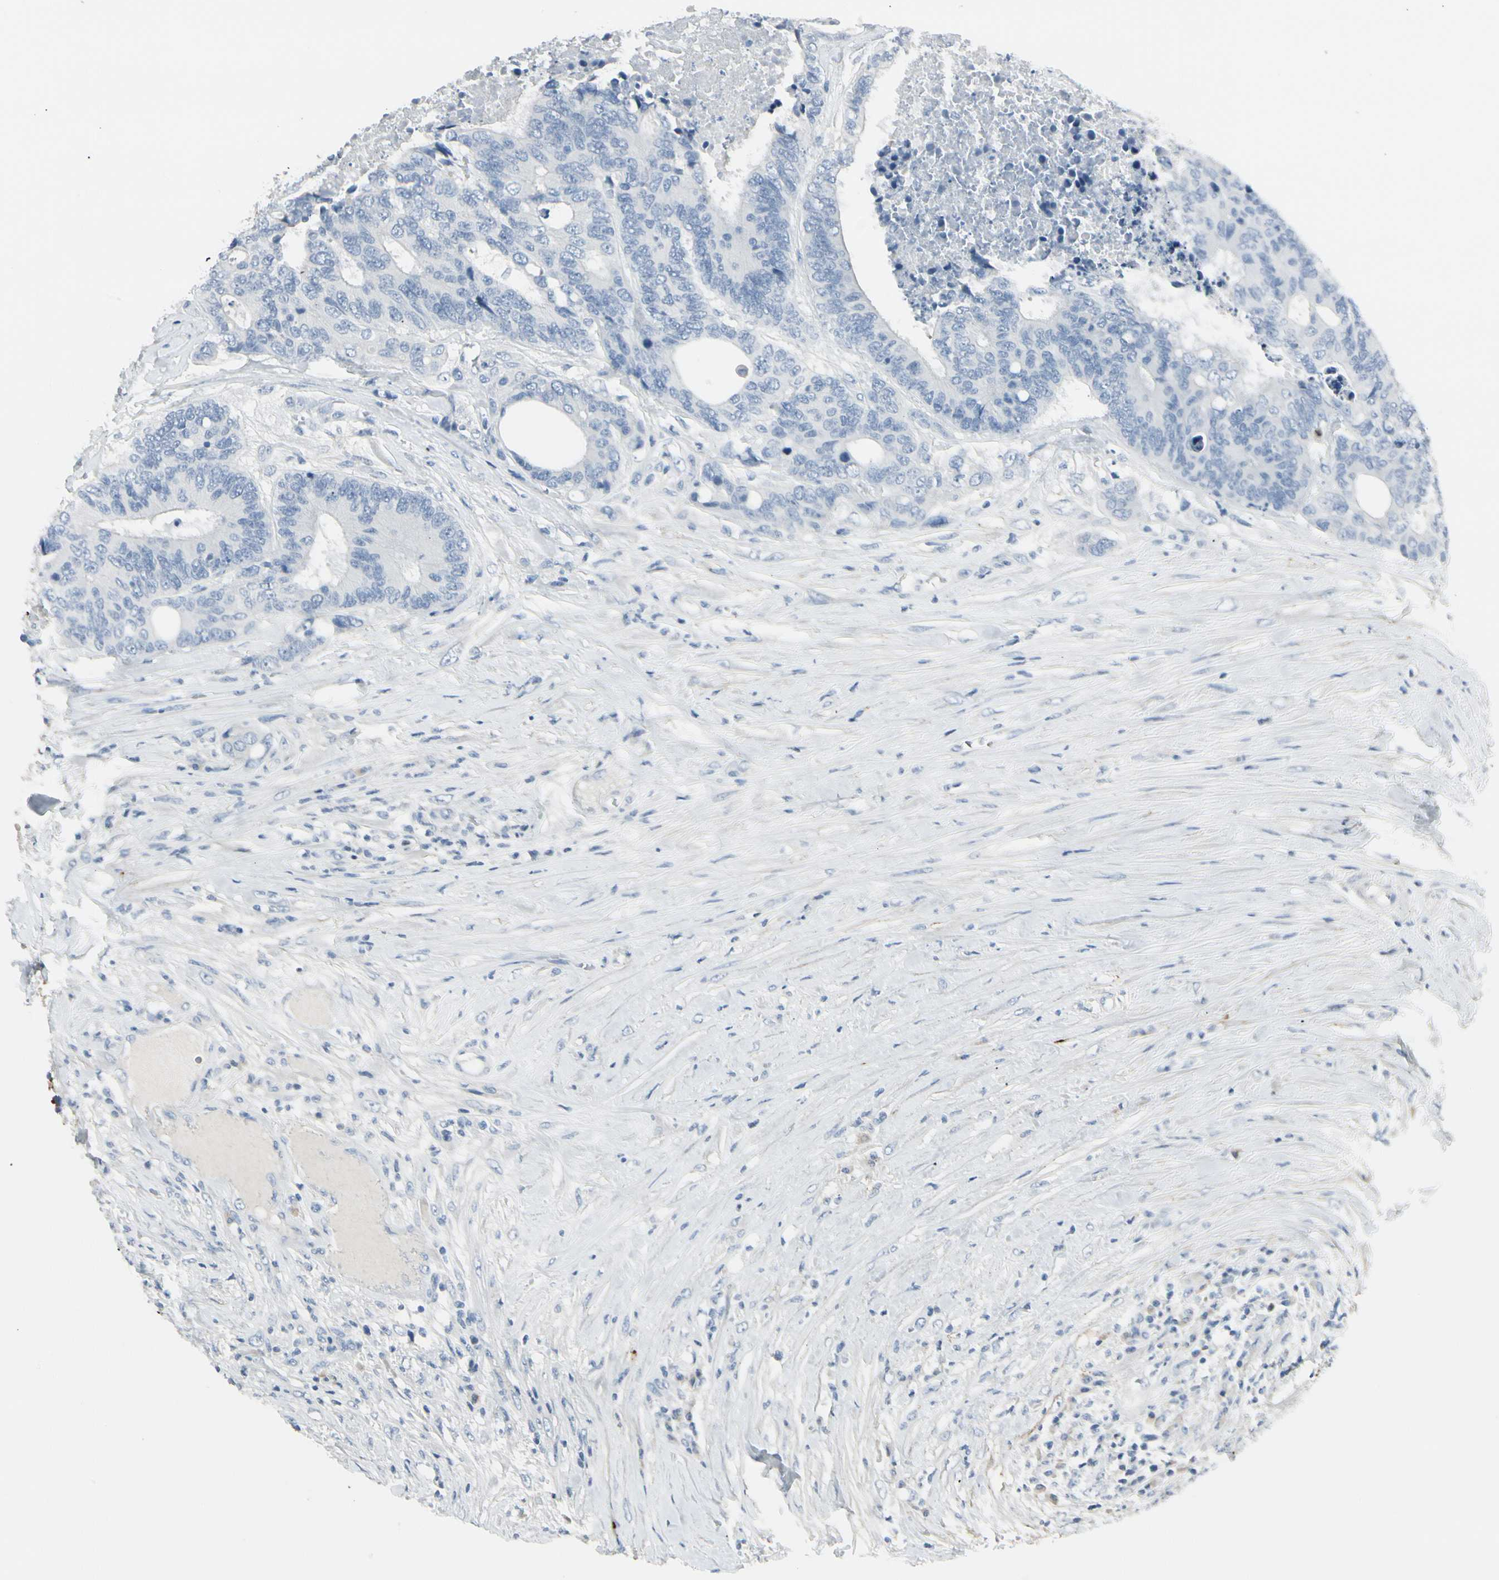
{"staining": {"intensity": "negative", "quantity": "none", "location": "none"}, "tissue": "colorectal cancer", "cell_type": "Tumor cells", "image_type": "cancer", "snomed": [{"axis": "morphology", "description": "Adenocarcinoma, NOS"}, {"axis": "topography", "description": "Rectum"}], "caption": "A high-resolution histopathology image shows immunohistochemistry staining of colorectal adenocarcinoma, which displays no significant staining in tumor cells.", "gene": "CACNA2D1", "patient": {"sex": "male", "age": 55}}